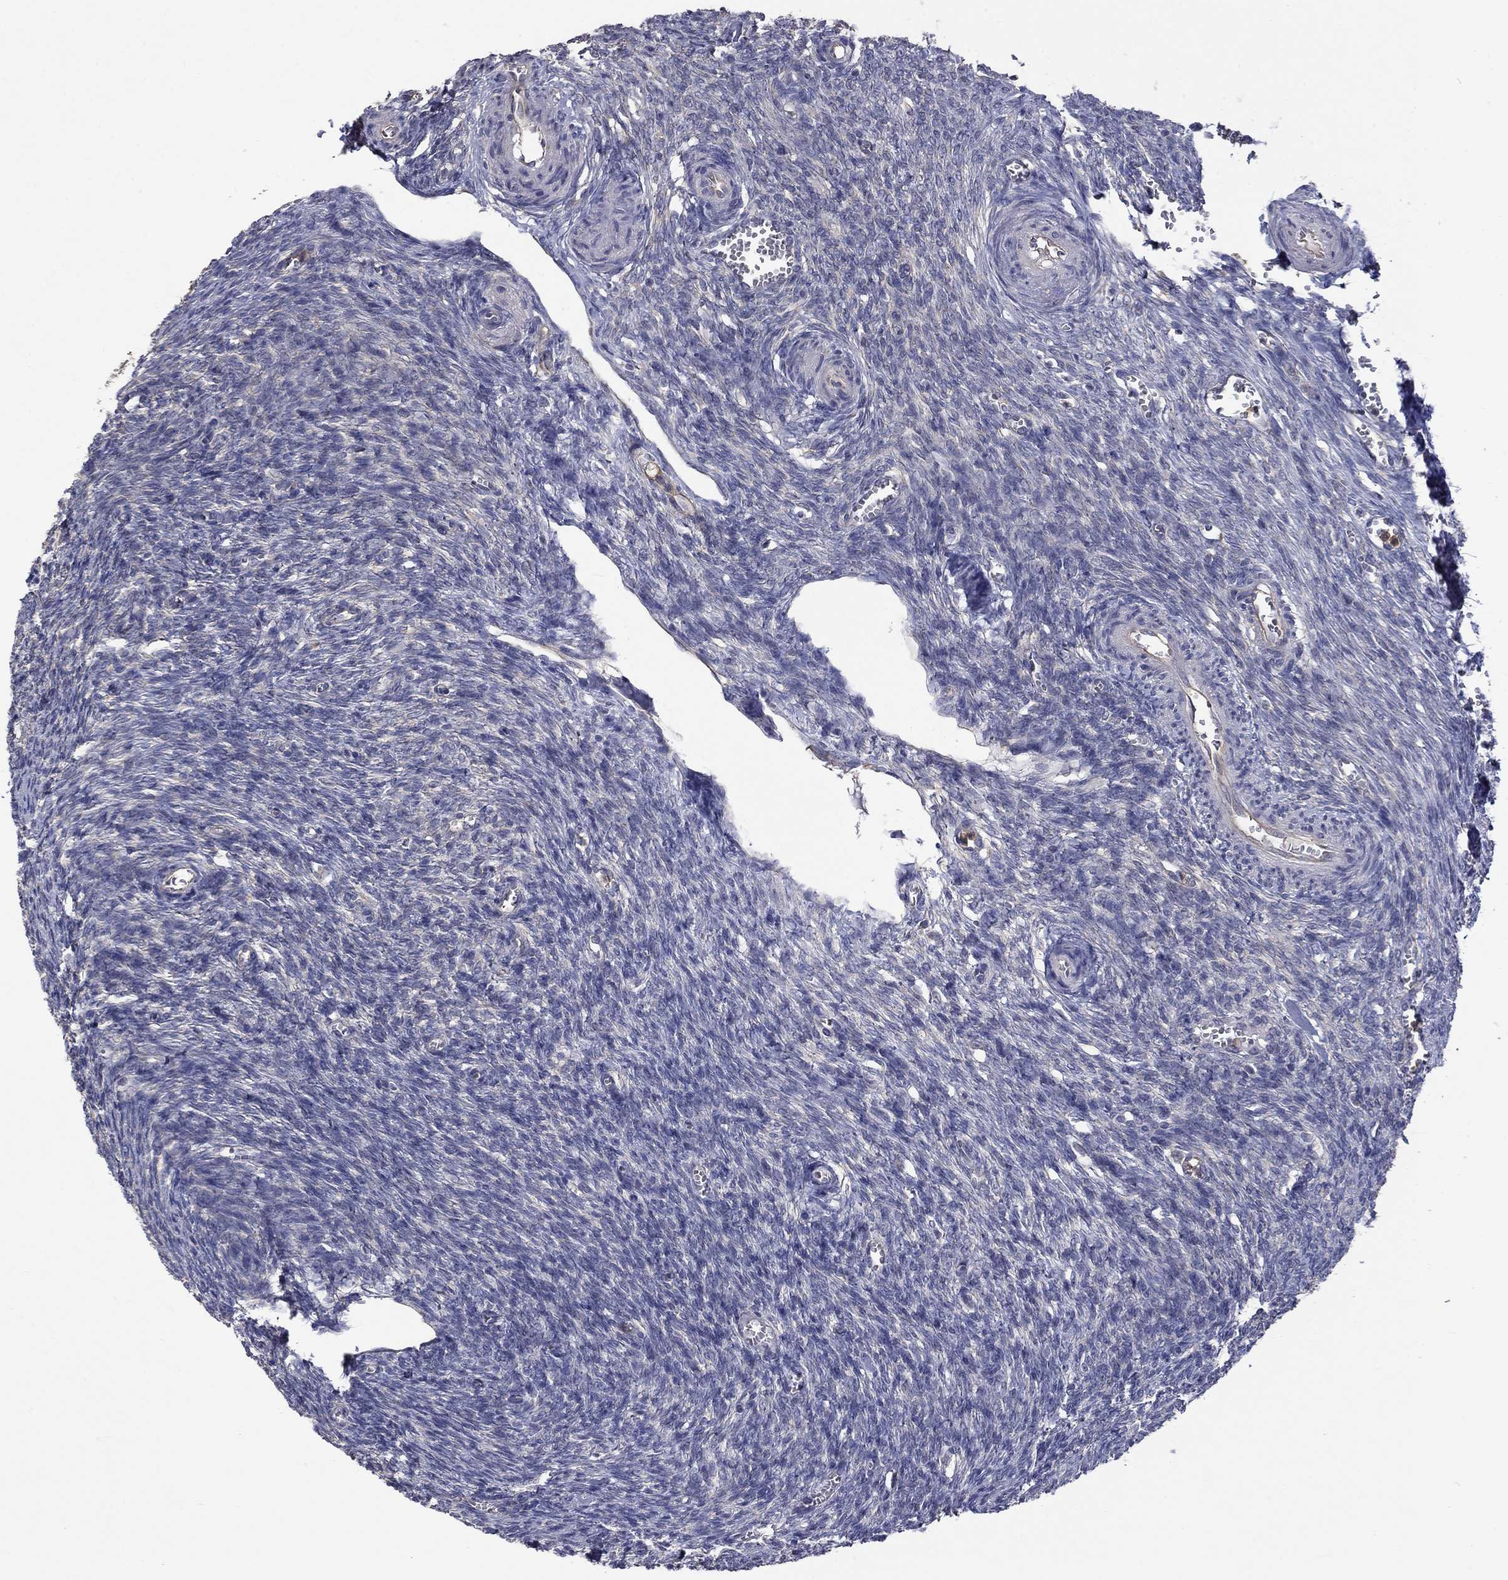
{"staining": {"intensity": "negative", "quantity": "none", "location": "none"}, "tissue": "ovary", "cell_type": "Ovarian stroma cells", "image_type": "normal", "snomed": [{"axis": "morphology", "description": "Normal tissue, NOS"}, {"axis": "topography", "description": "Ovary"}], "caption": "An immunohistochemistry micrograph of normal ovary is shown. There is no staining in ovarian stroma cells of ovary. Nuclei are stained in blue.", "gene": "CAMKK2", "patient": {"sex": "female", "age": 43}}